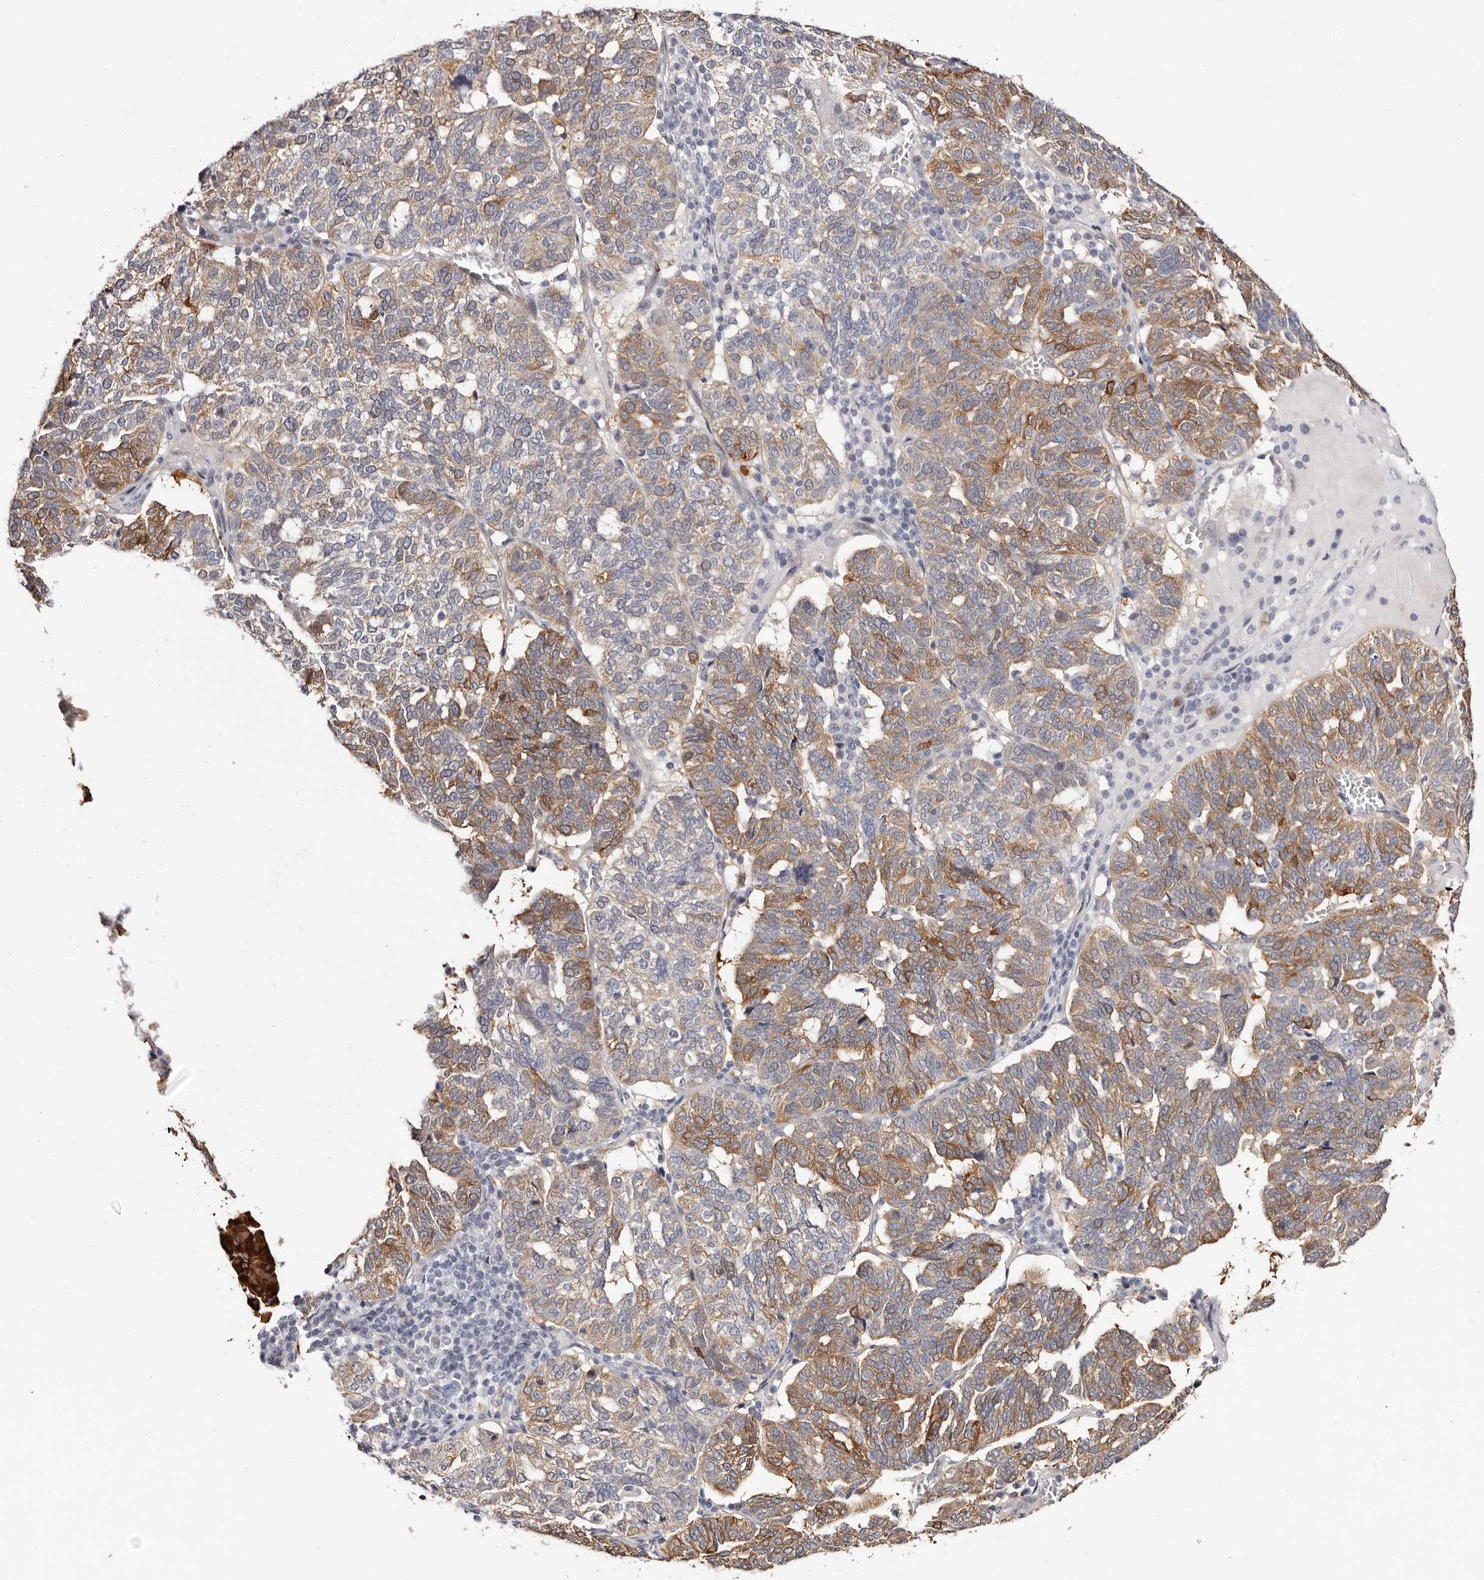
{"staining": {"intensity": "moderate", "quantity": "25%-75%", "location": "cytoplasmic/membranous"}, "tissue": "ovarian cancer", "cell_type": "Tumor cells", "image_type": "cancer", "snomed": [{"axis": "morphology", "description": "Cystadenocarcinoma, serous, NOS"}, {"axis": "topography", "description": "Ovary"}], "caption": "A high-resolution histopathology image shows immunohistochemistry staining of serous cystadenocarcinoma (ovarian), which shows moderate cytoplasmic/membranous positivity in approximately 25%-75% of tumor cells. (IHC, brightfield microscopy, high magnification).", "gene": "GFOD1", "patient": {"sex": "female", "age": 59}}